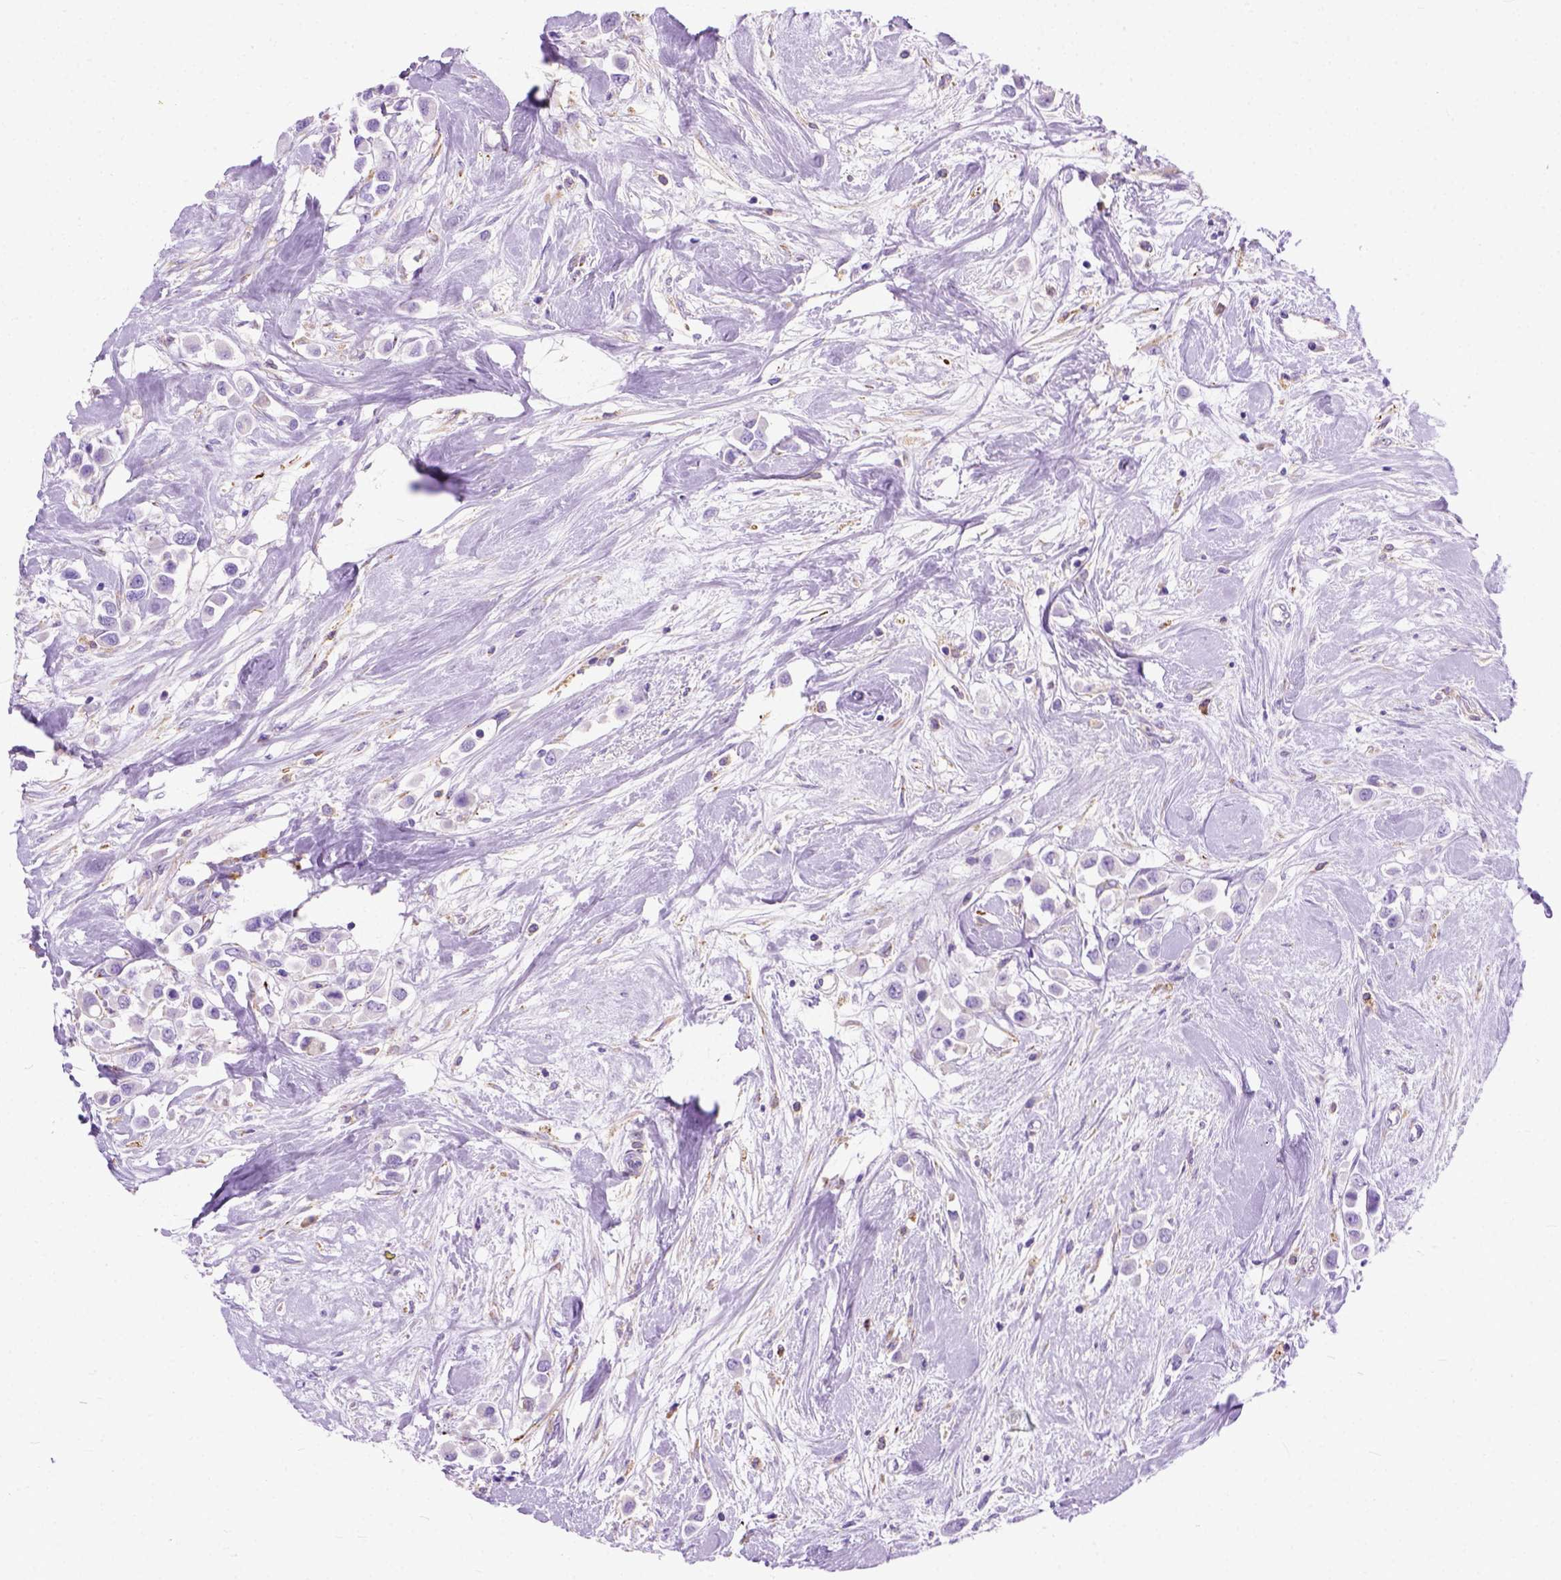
{"staining": {"intensity": "negative", "quantity": "none", "location": "none"}, "tissue": "breast cancer", "cell_type": "Tumor cells", "image_type": "cancer", "snomed": [{"axis": "morphology", "description": "Duct carcinoma"}, {"axis": "topography", "description": "Breast"}], "caption": "Histopathology image shows no protein staining in tumor cells of breast infiltrating ductal carcinoma tissue. The staining was performed using DAB to visualize the protein expression in brown, while the nuclei were stained in blue with hematoxylin (Magnification: 20x).", "gene": "PLK4", "patient": {"sex": "female", "age": 61}}